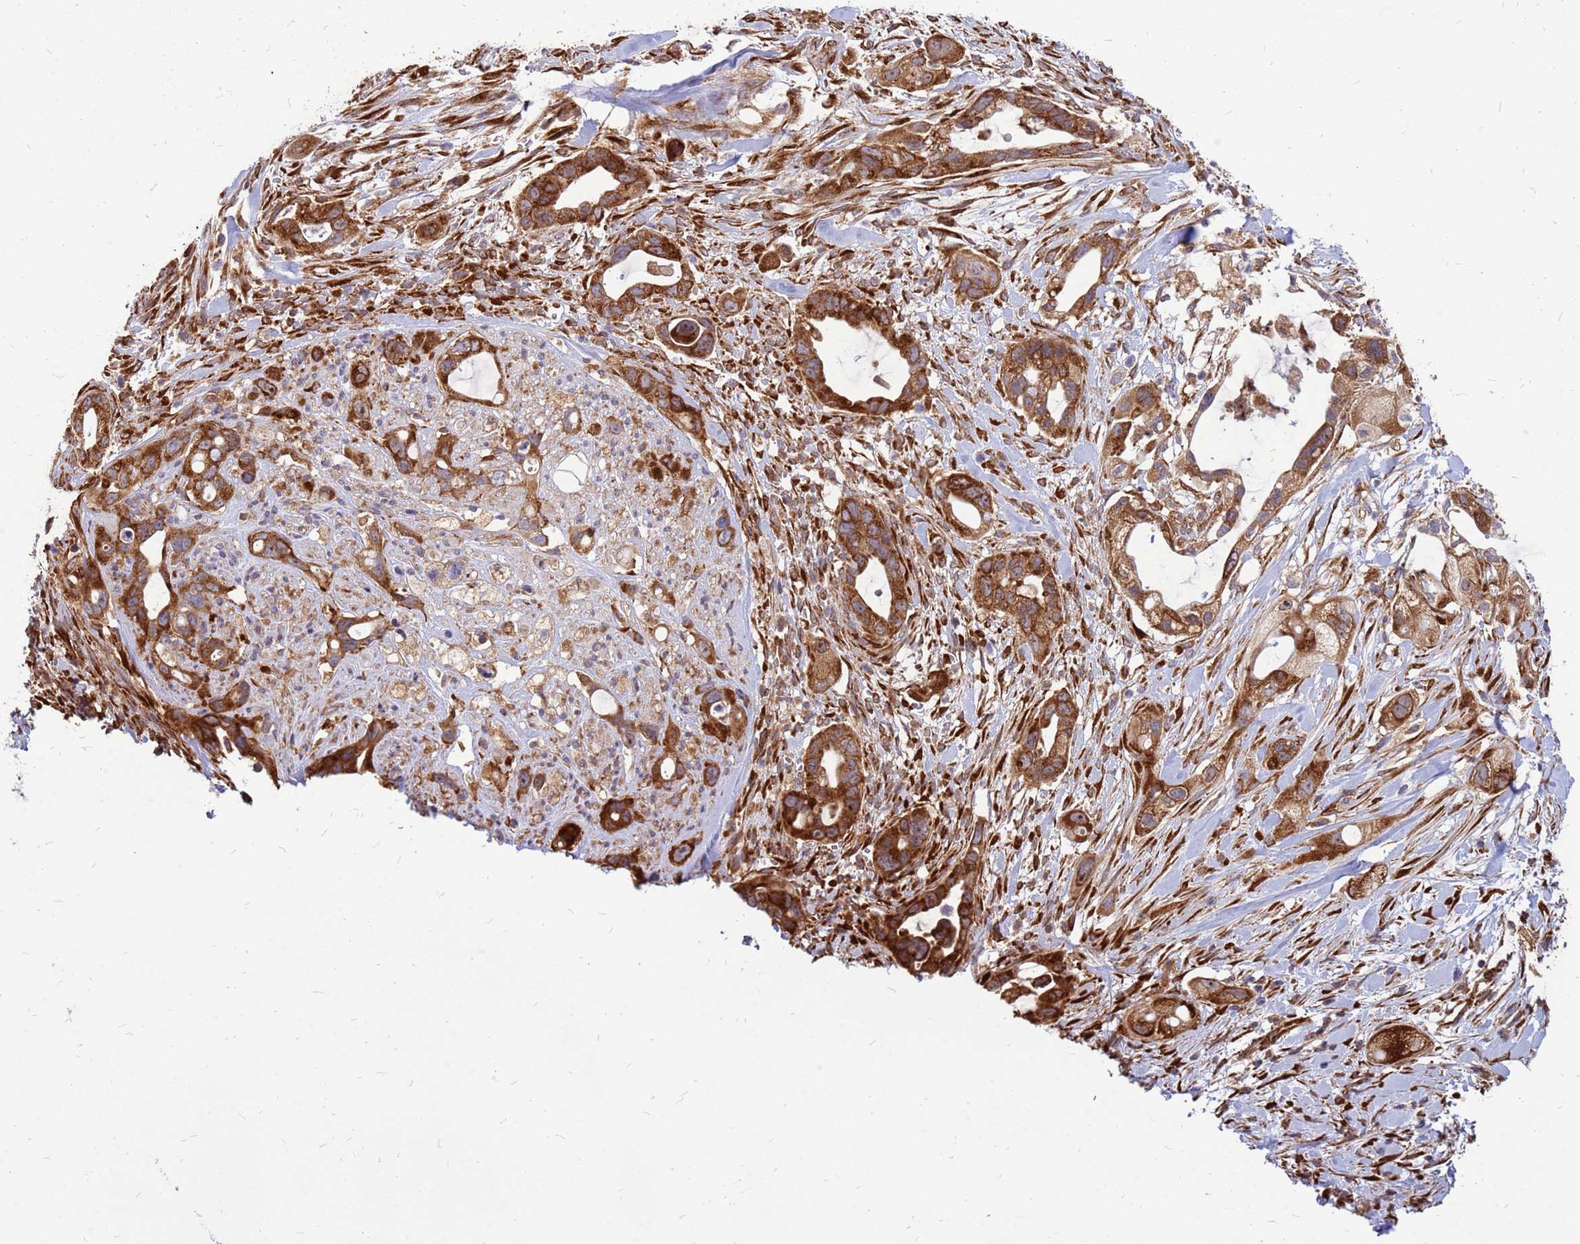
{"staining": {"intensity": "moderate", "quantity": ">75%", "location": "cytoplasmic/membranous"}, "tissue": "pancreatic cancer", "cell_type": "Tumor cells", "image_type": "cancer", "snomed": [{"axis": "morphology", "description": "Adenocarcinoma, NOS"}, {"axis": "topography", "description": "Pancreas"}], "caption": "Pancreatic adenocarcinoma was stained to show a protein in brown. There is medium levels of moderate cytoplasmic/membranous staining in about >75% of tumor cells. (brown staining indicates protein expression, while blue staining denotes nuclei).", "gene": "RPL8", "patient": {"sex": "male", "age": 44}}